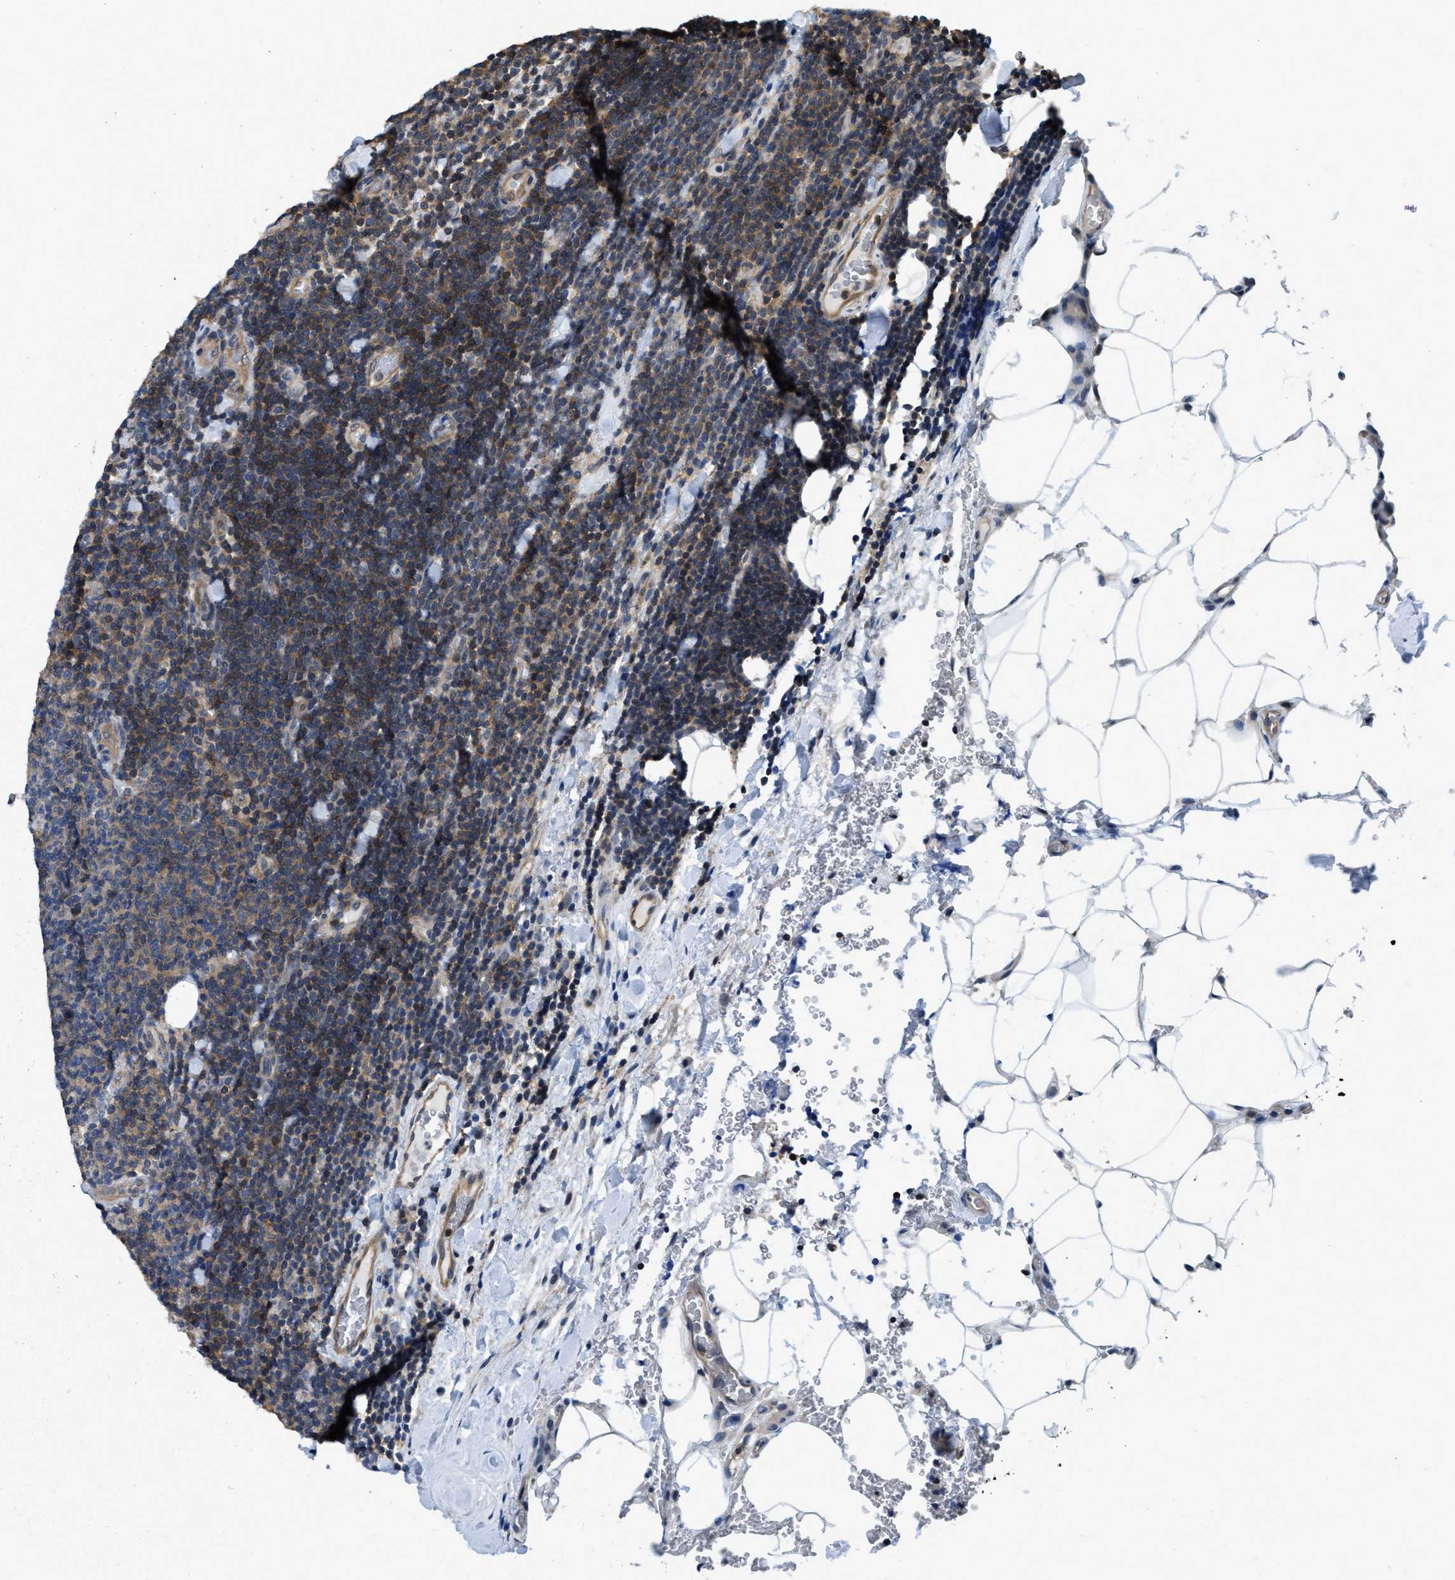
{"staining": {"intensity": "weak", "quantity": "25%-75%", "location": "cytoplasmic/membranous"}, "tissue": "lymphoma", "cell_type": "Tumor cells", "image_type": "cancer", "snomed": [{"axis": "morphology", "description": "Malignant lymphoma, non-Hodgkin's type, Low grade"}, {"axis": "topography", "description": "Lymph node"}], "caption": "Low-grade malignant lymphoma, non-Hodgkin's type tissue demonstrates weak cytoplasmic/membranous positivity in about 25%-75% of tumor cells", "gene": "TES", "patient": {"sex": "male", "age": 66}}